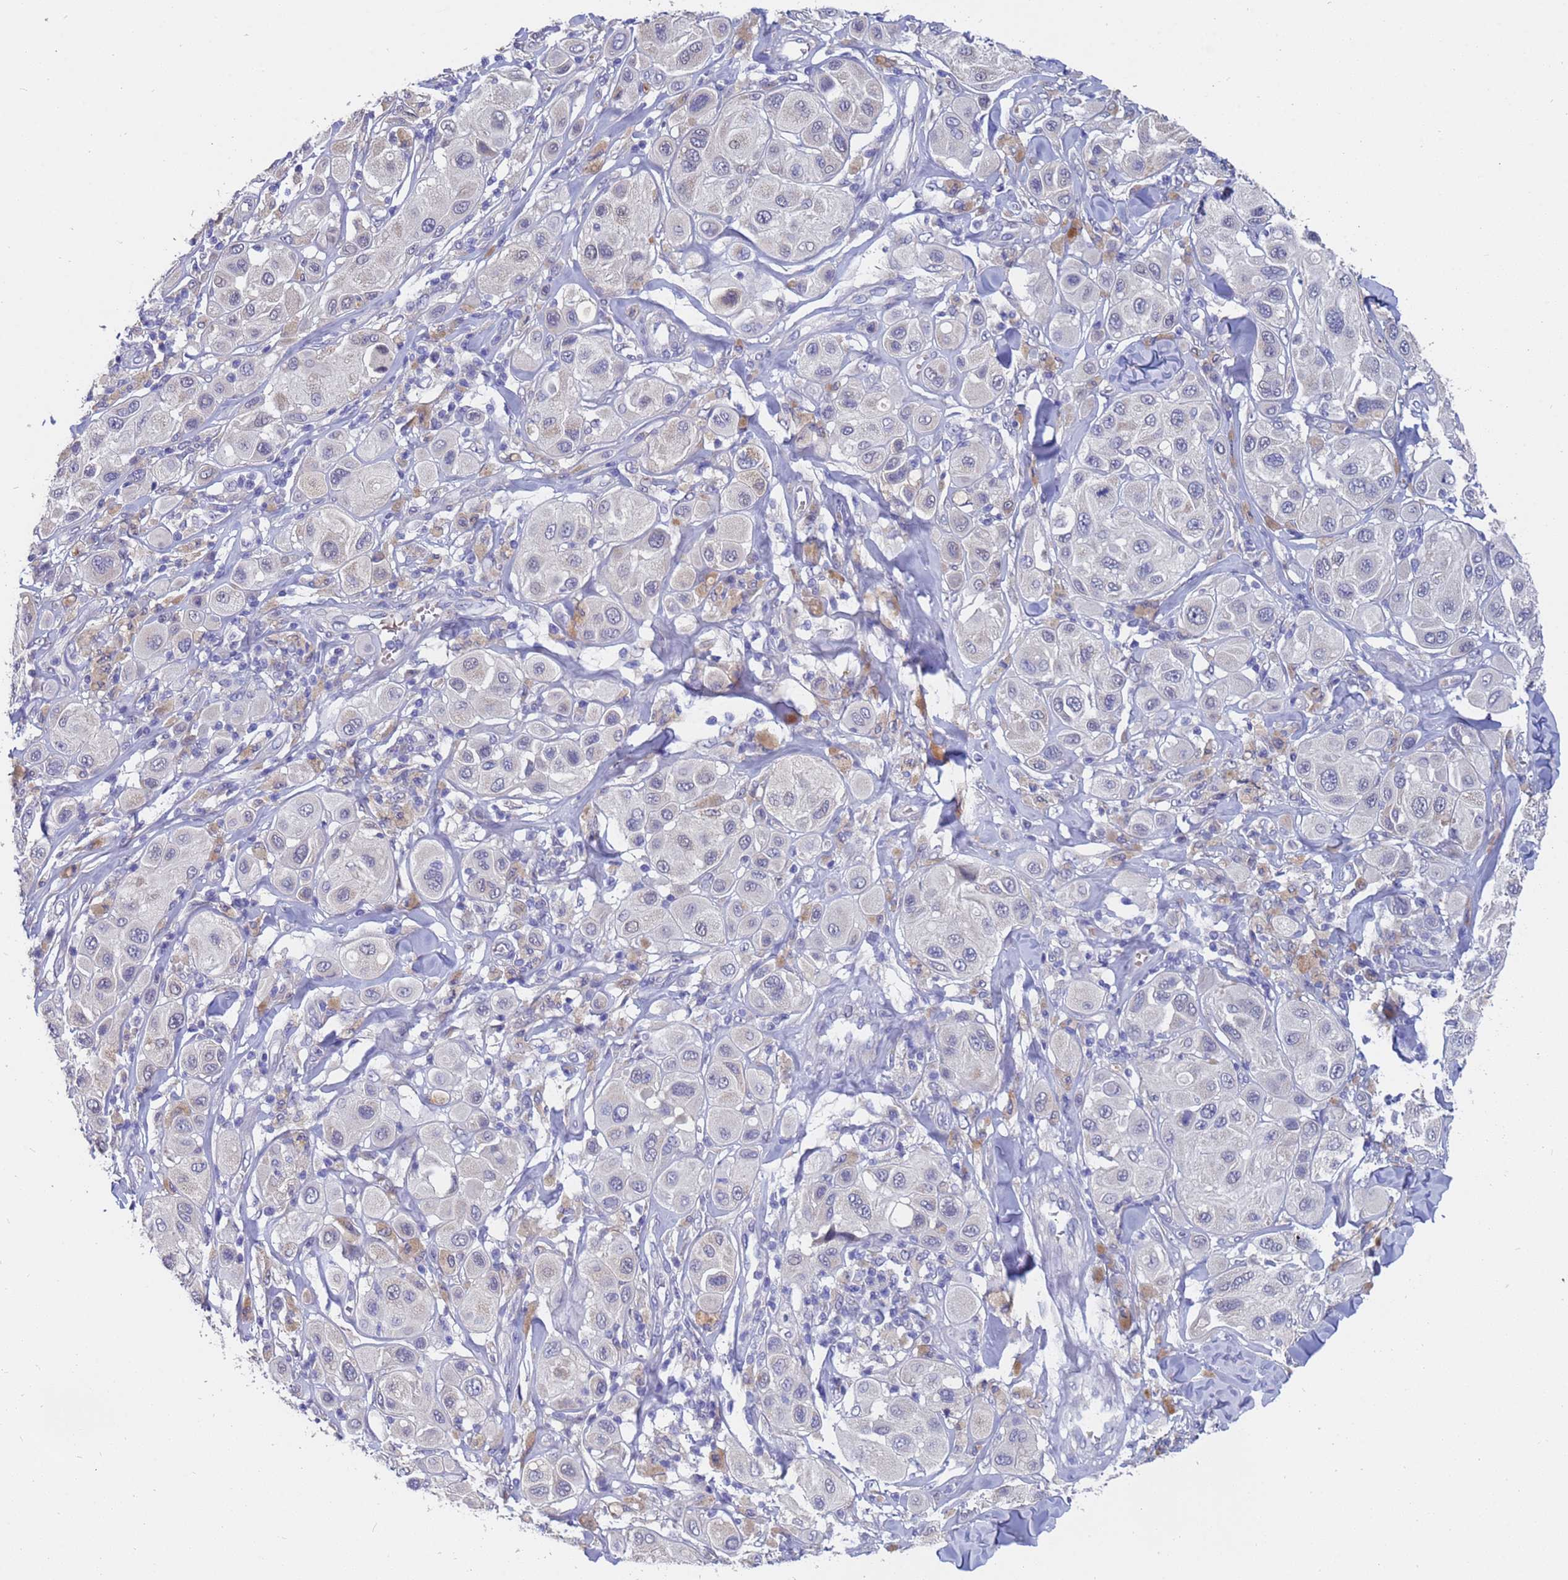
{"staining": {"intensity": "negative", "quantity": "none", "location": "none"}, "tissue": "melanoma", "cell_type": "Tumor cells", "image_type": "cancer", "snomed": [{"axis": "morphology", "description": "Malignant melanoma, Metastatic site"}, {"axis": "topography", "description": "Skin"}], "caption": "The image shows no staining of tumor cells in melanoma. (DAB IHC with hematoxylin counter stain).", "gene": "IHO1", "patient": {"sex": "male", "age": 41}}